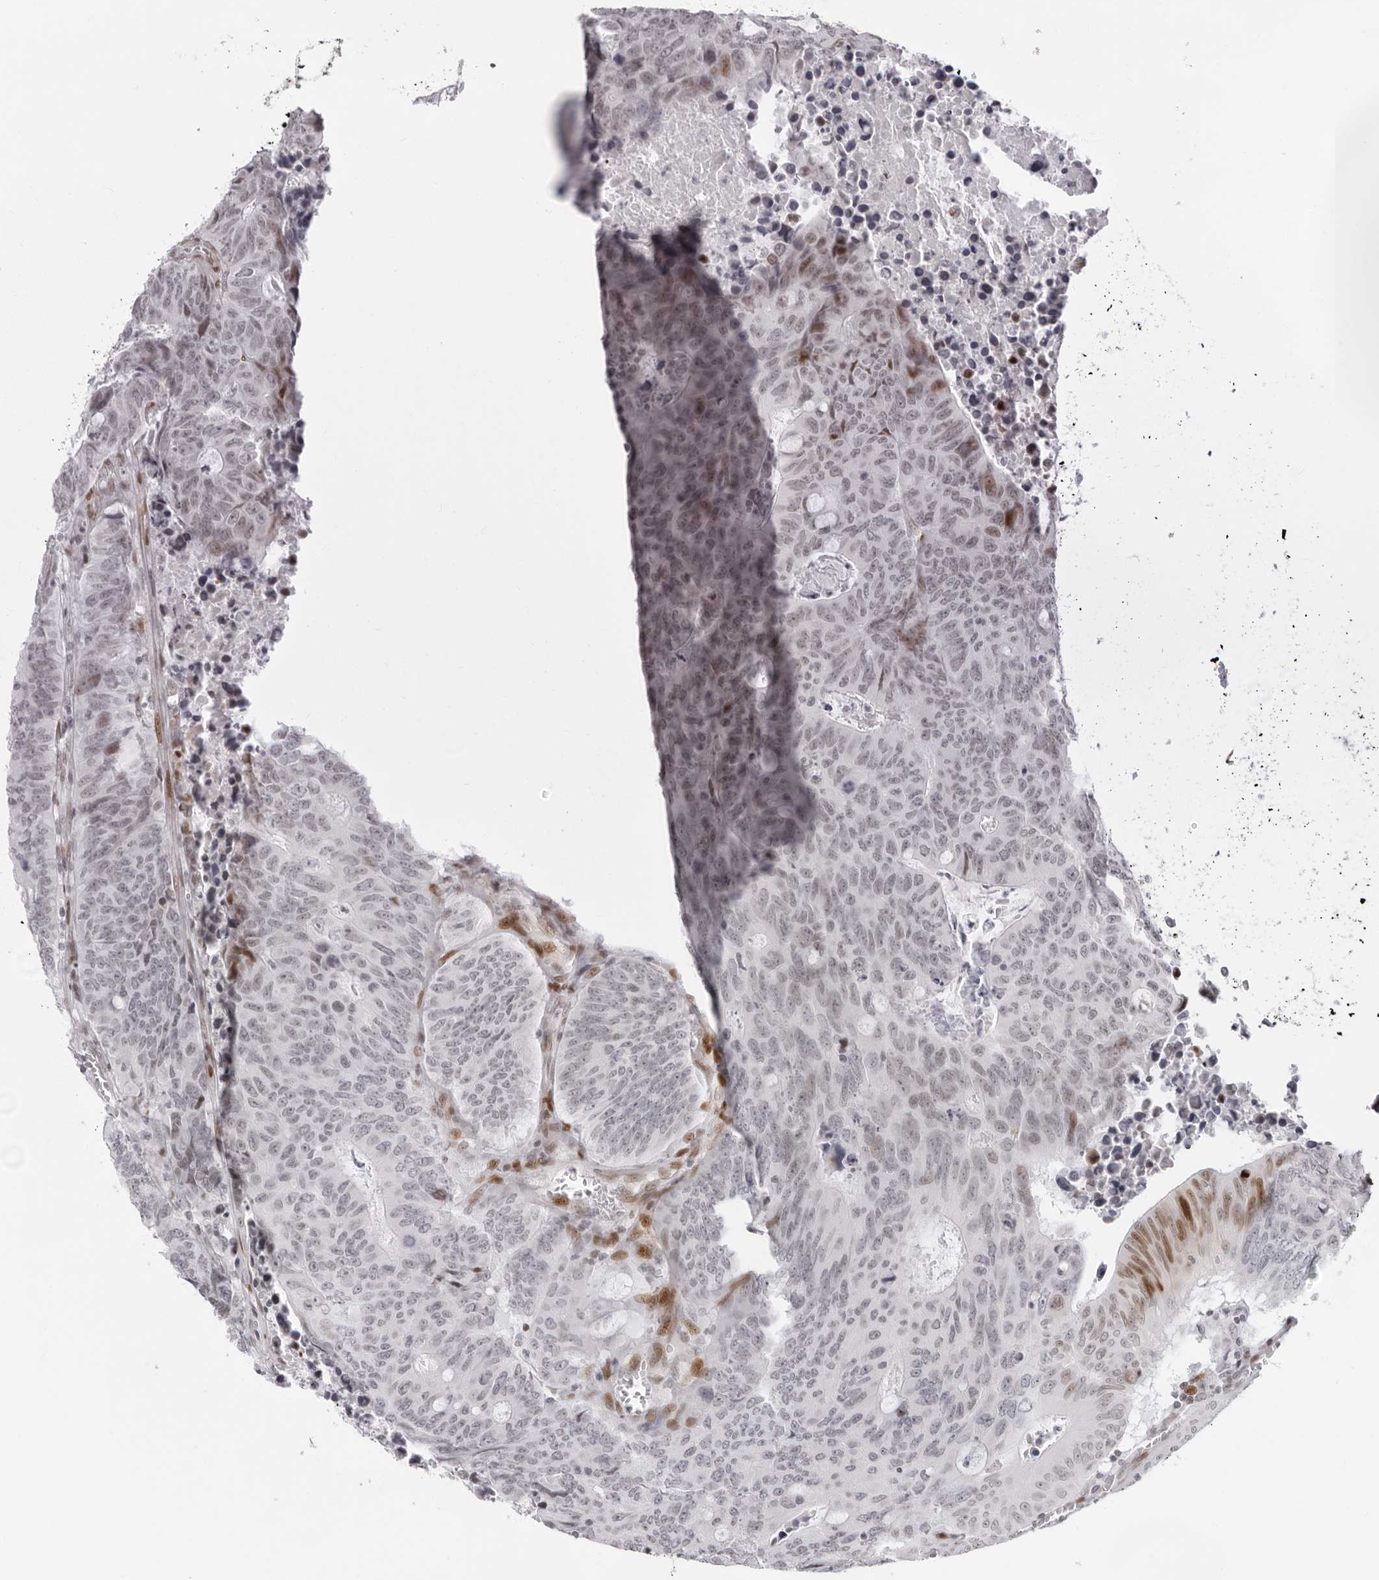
{"staining": {"intensity": "moderate", "quantity": "<25%", "location": "nuclear"}, "tissue": "colorectal cancer", "cell_type": "Tumor cells", "image_type": "cancer", "snomed": [{"axis": "morphology", "description": "Adenocarcinoma, NOS"}, {"axis": "topography", "description": "Colon"}], "caption": "A low amount of moderate nuclear positivity is seen in about <25% of tumor cells in colorectal adenocarcinoma tissue. The staining was performed using DAB to visualize the protein expression in brown, while the nuclei were stained in blue with hematoxylin (Magnification: 20x).", "gene": "NTPCR", "patient": {"sex": "male", "age": 87}}